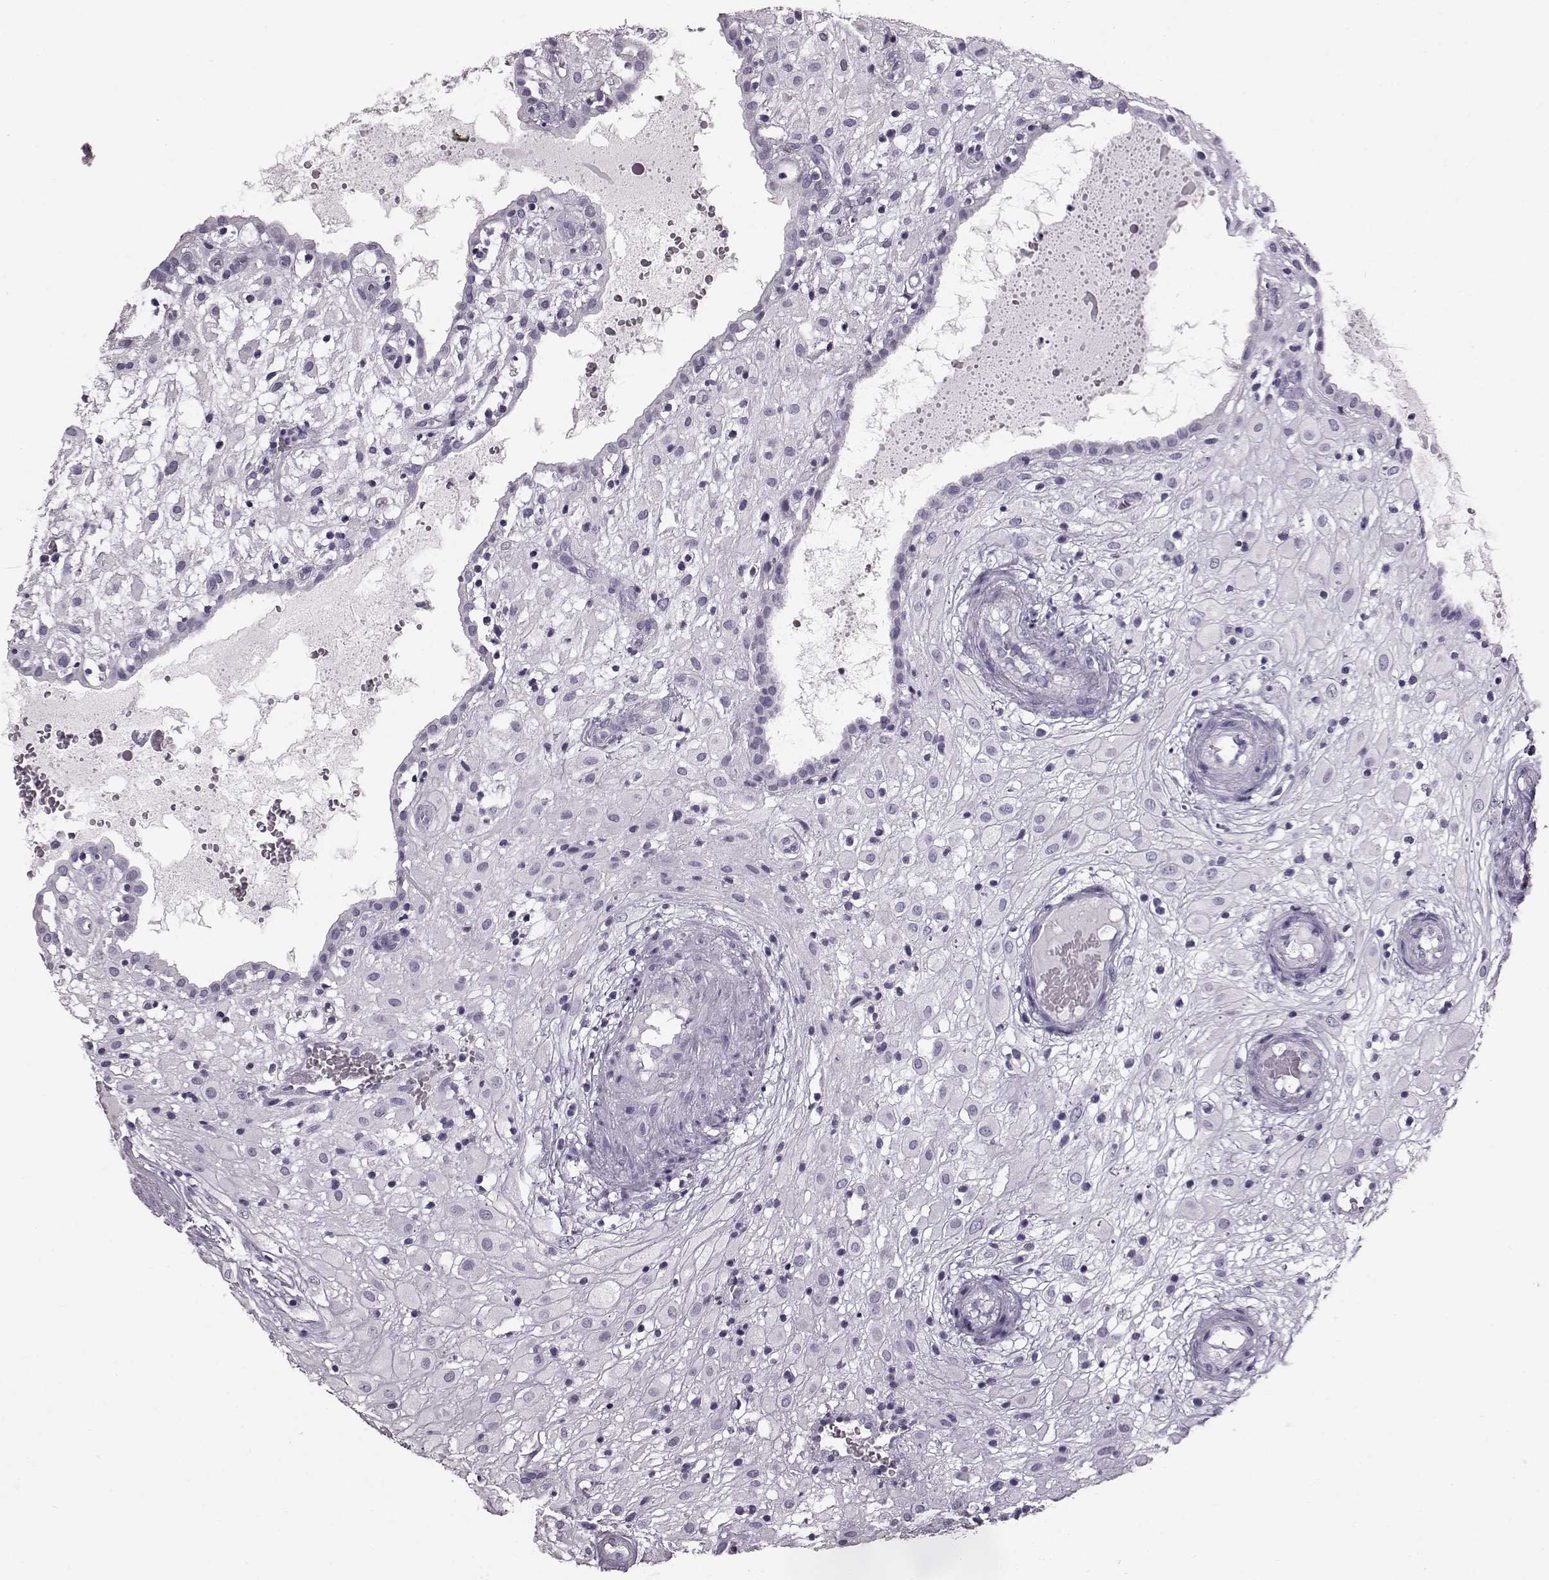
{"staining": {"intensity": "negative", "quantity": "none", "location": "none"}, "tissue": "placenta", "cell_type": "Decidual cells", "image_type": "normal", "snomed": [{"axis": "morphology", "description": "Normal tissue, NOS"}, {"axis": "topography", "description": "Placenta"}], "caption": "Decidual cells show no significant expression in normal placenta. (DAB (3,3'-diaminobenzidine) immunohistochemistry (IHC) visualized using brightfield microscopy, high magnification).", "gene": "TCHHL1", "patient": {"sex": "female", "age": 24}}